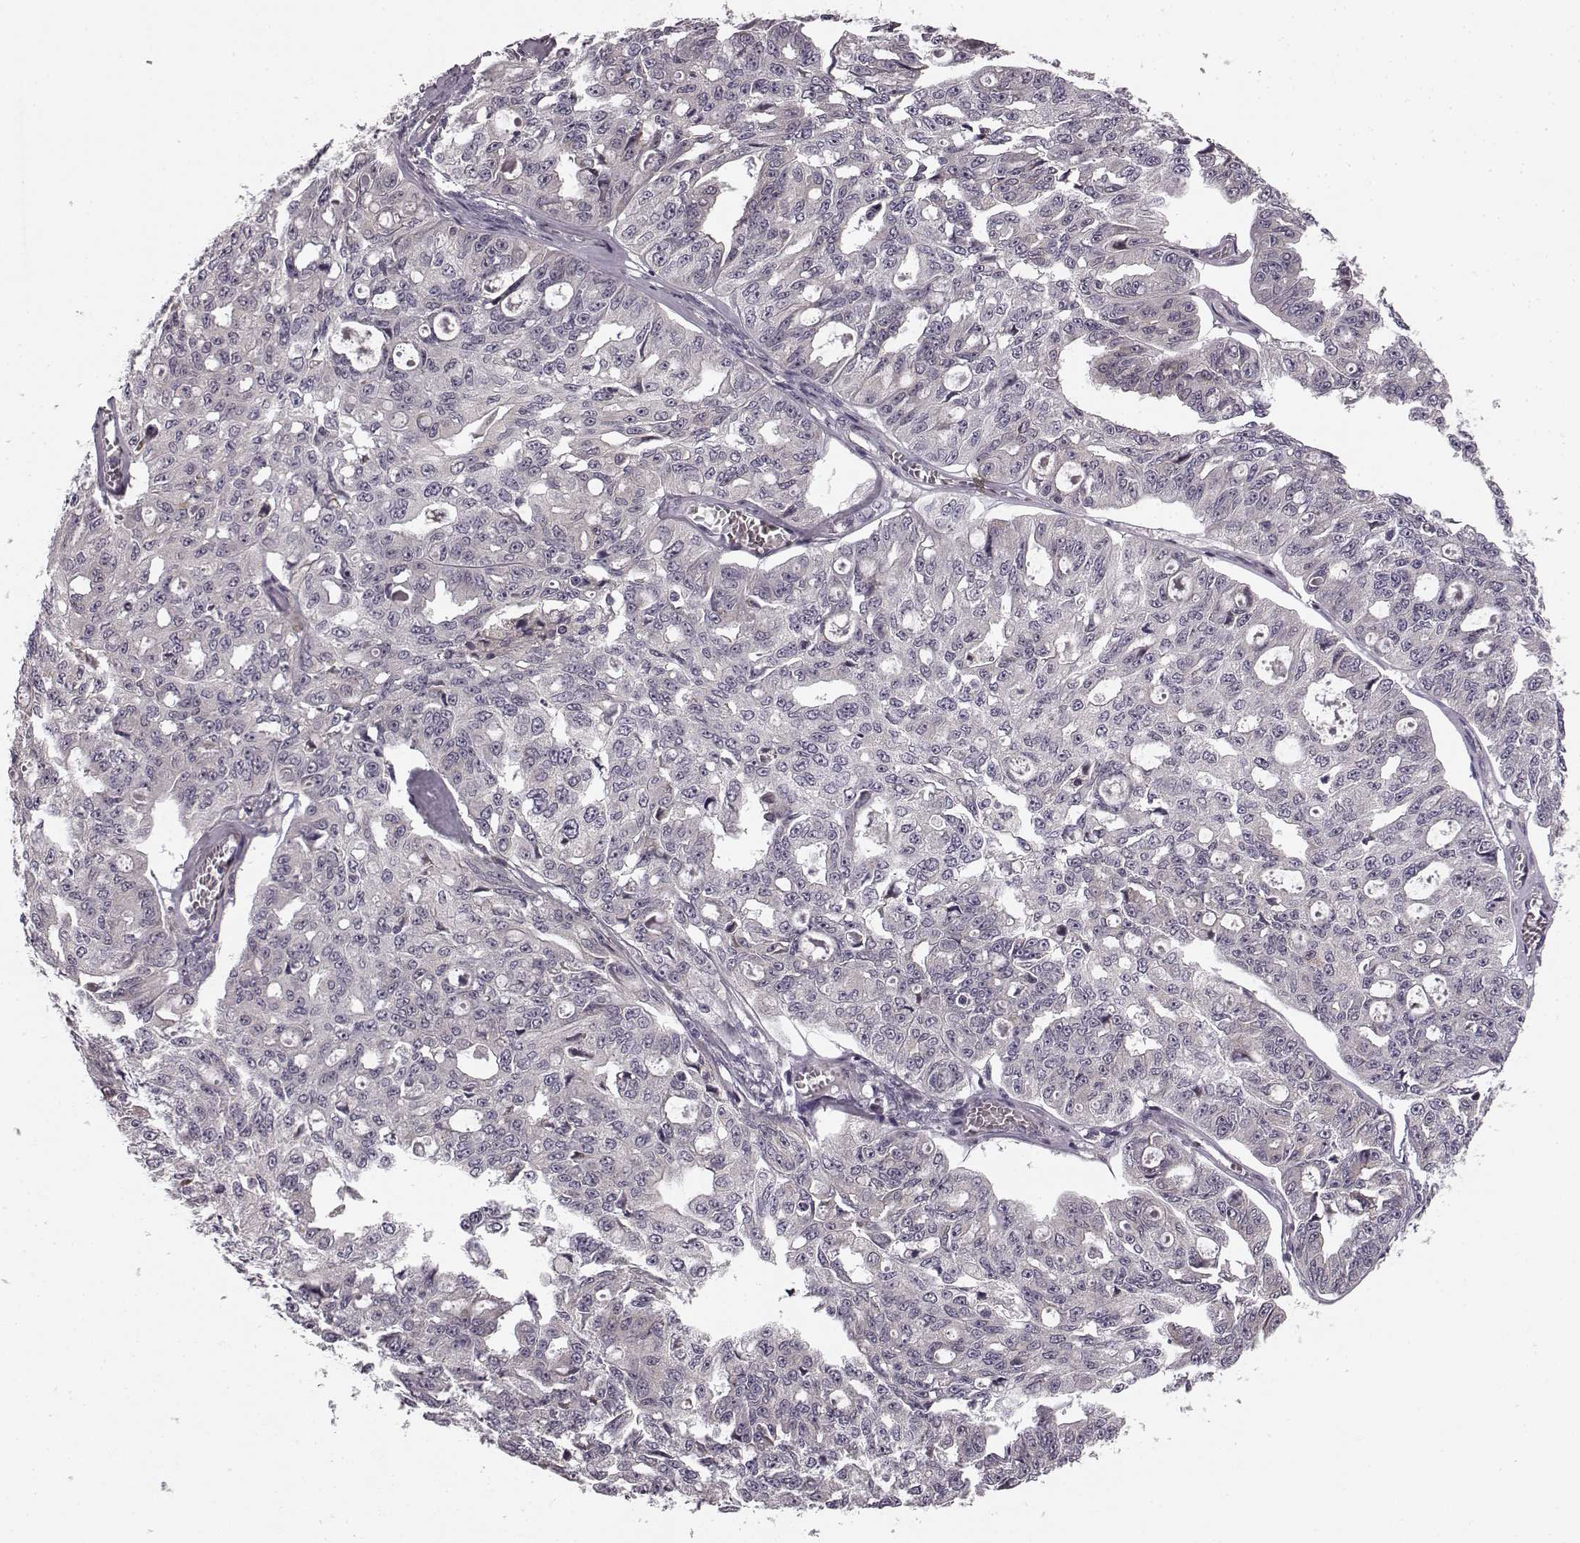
{"staining": {"intensity": "negative", "quantity": "none", "location": "none"}, "tissue": "ovarian cancer", "cell_type": "Tumor cells", "image_type": "cancer", "snomed": [{"axis": "morphology", "description": "Carcinoma, endometroid"}, {"axis": "topography", "description": "Ovary"}], "caption": "DAB immunohistochemical staining of human ovarian endometroid carcinoma displays no significant expression in tumor cells.", "gene": "FAM234B", "patient": {"sex": "female", "age": 65}}